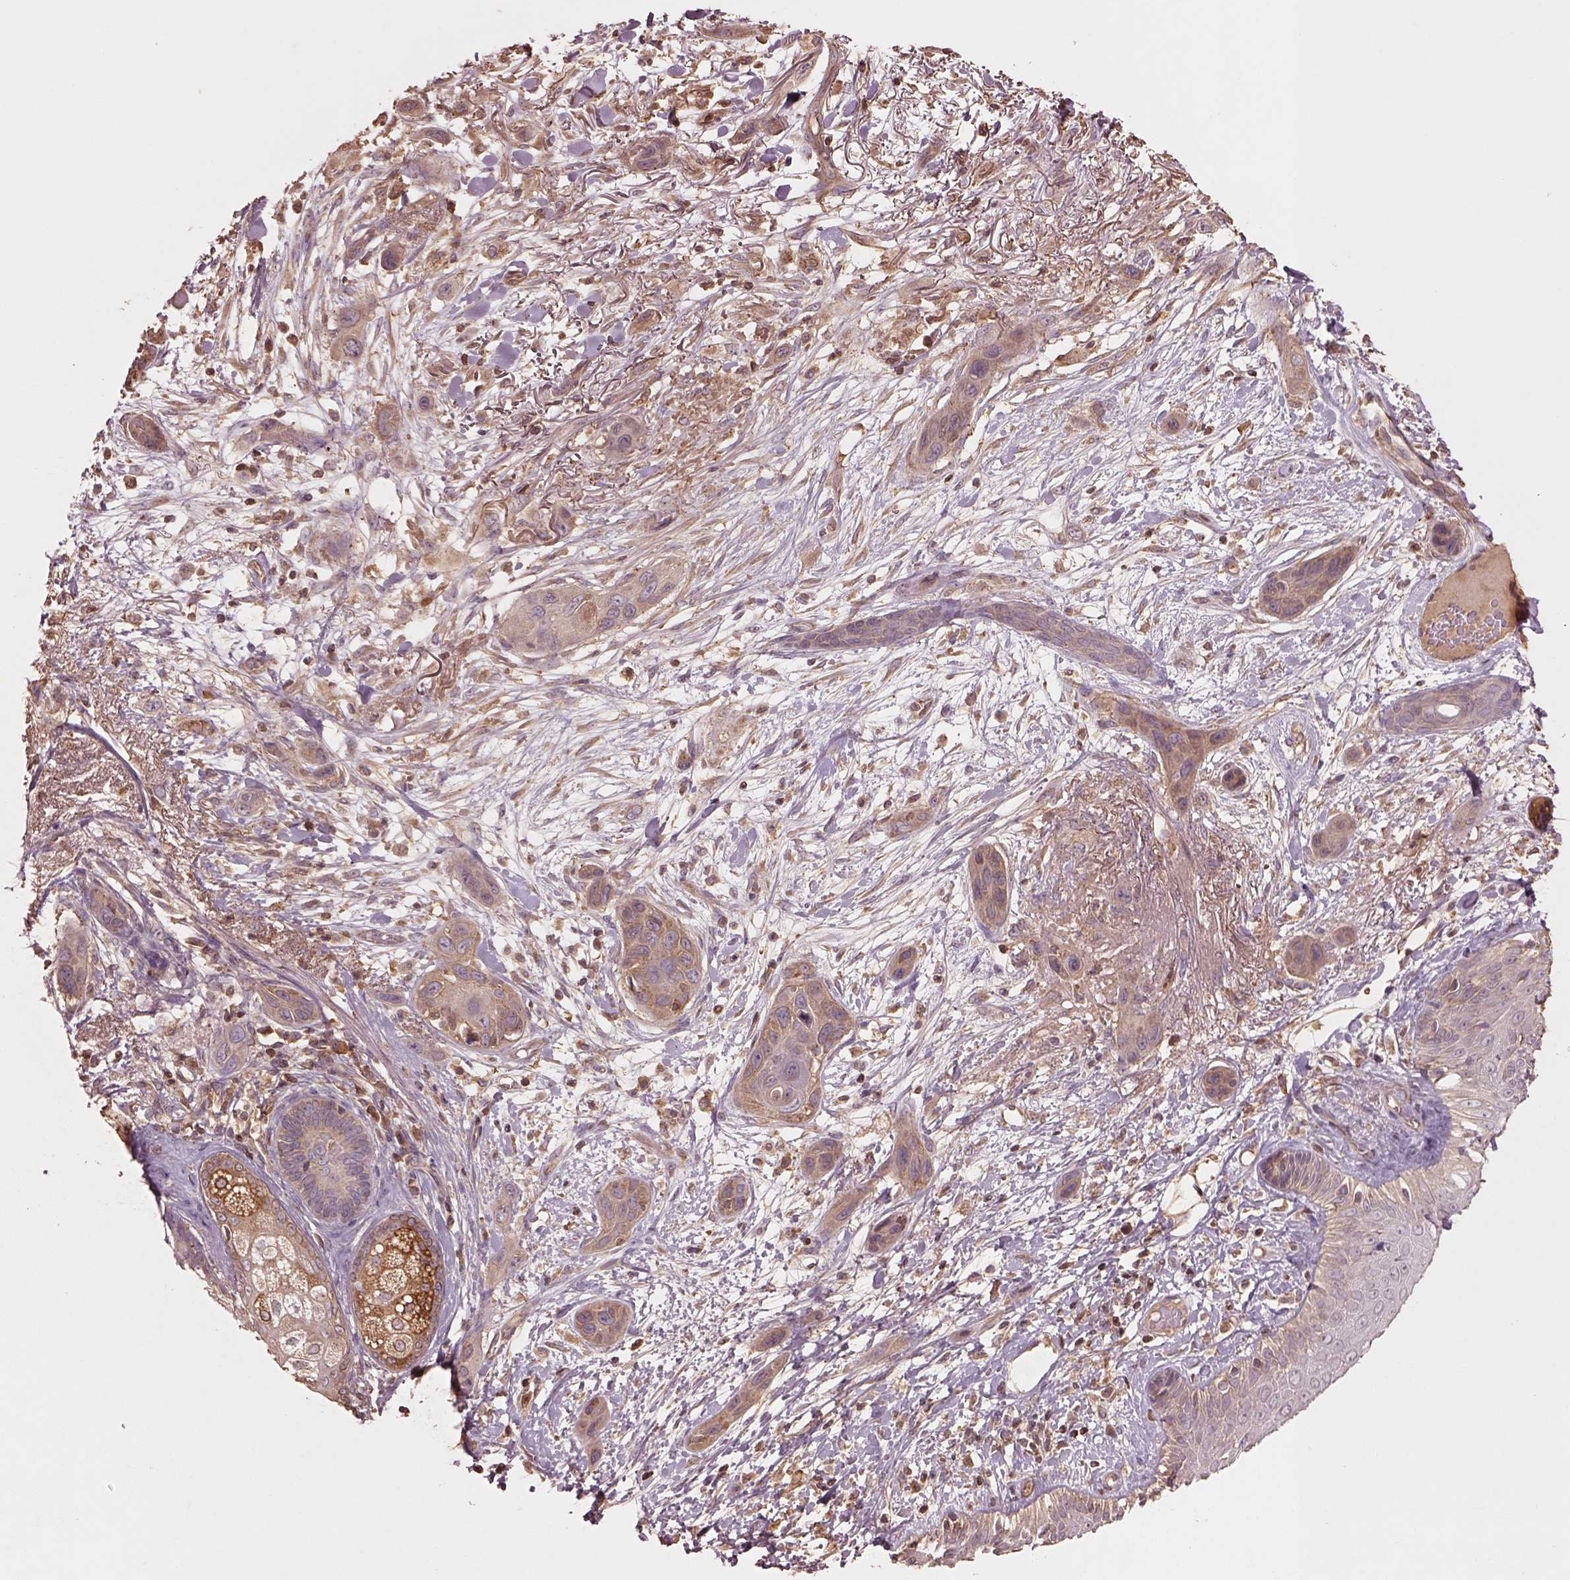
{"staining": {"intensity": "moderate", "quantity": "25%-75%", "location": "cytoplasmic/membranous"}, "tissue": "skin cancer", "cell_type": "Tumor cells", "image_type": "cancer", "snomed": [{"axis": "morphology", "description": "Squamous cell carcinoma, NOS"}, {"axis": "topography", "description": "Skin"}], "caption": "Immunohistochemistry (IHC) (DAB (3,3'-diaminobenzidine)) staining of human skin cancer demonstrates moderate cytoplasmic/membranous protein staining in about 25%-75% of tumor cells.", "gene": "TRADD", "patient": {"sex": "male", "age": 79}}